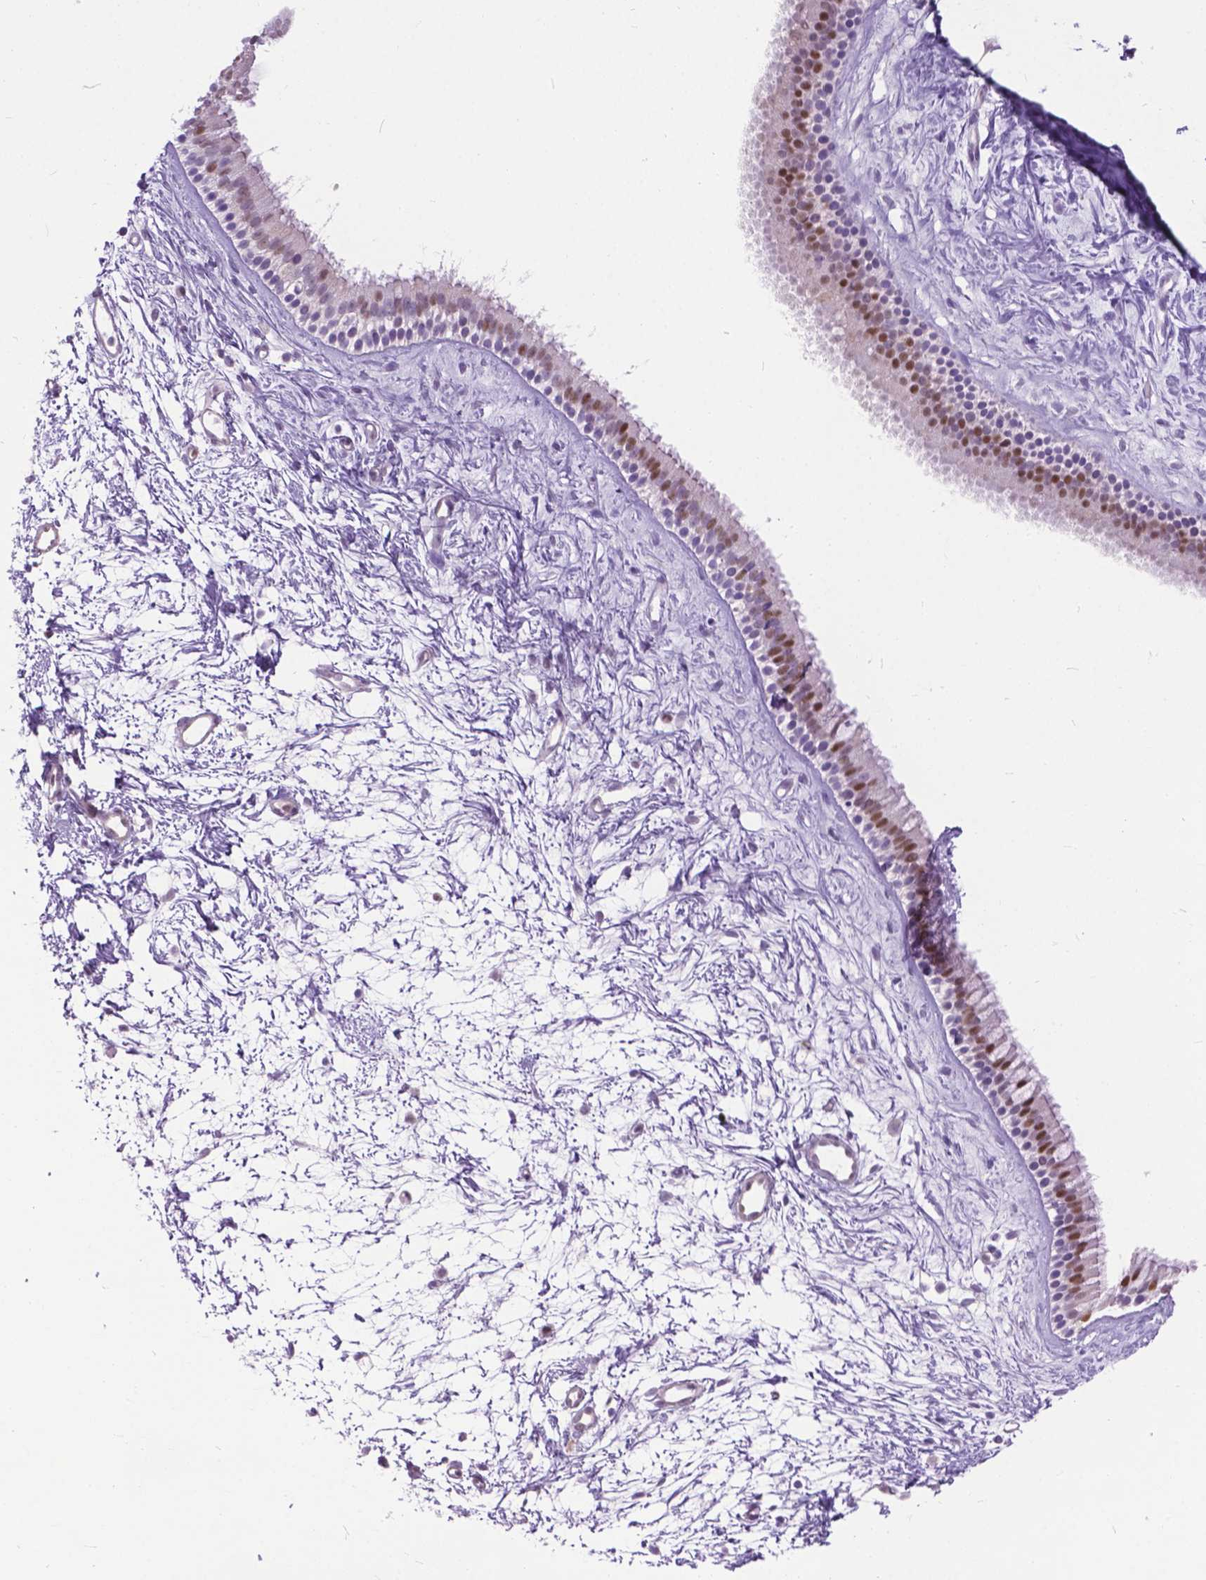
{"staining": {"intensity": "moderate", "quantity": "25%-75%", "location": "nuclear"}, "tissue": "nasopharynx", "cell_type": "Respiratory epithelial cells", "image_type": "normal", "snomed": [{"axis": "morphology", "description": "Normal tissue, NOS"}, {"axis": "topography", "description": "Nasopharynx"}], "caption": "Moderate nuclear protein staining is seen in approximately 25%-75% of respiratory epithelial cells in nasopharynx.", "gene": "APCDD1L", "patient": {"sex": "male", "age": 58}}